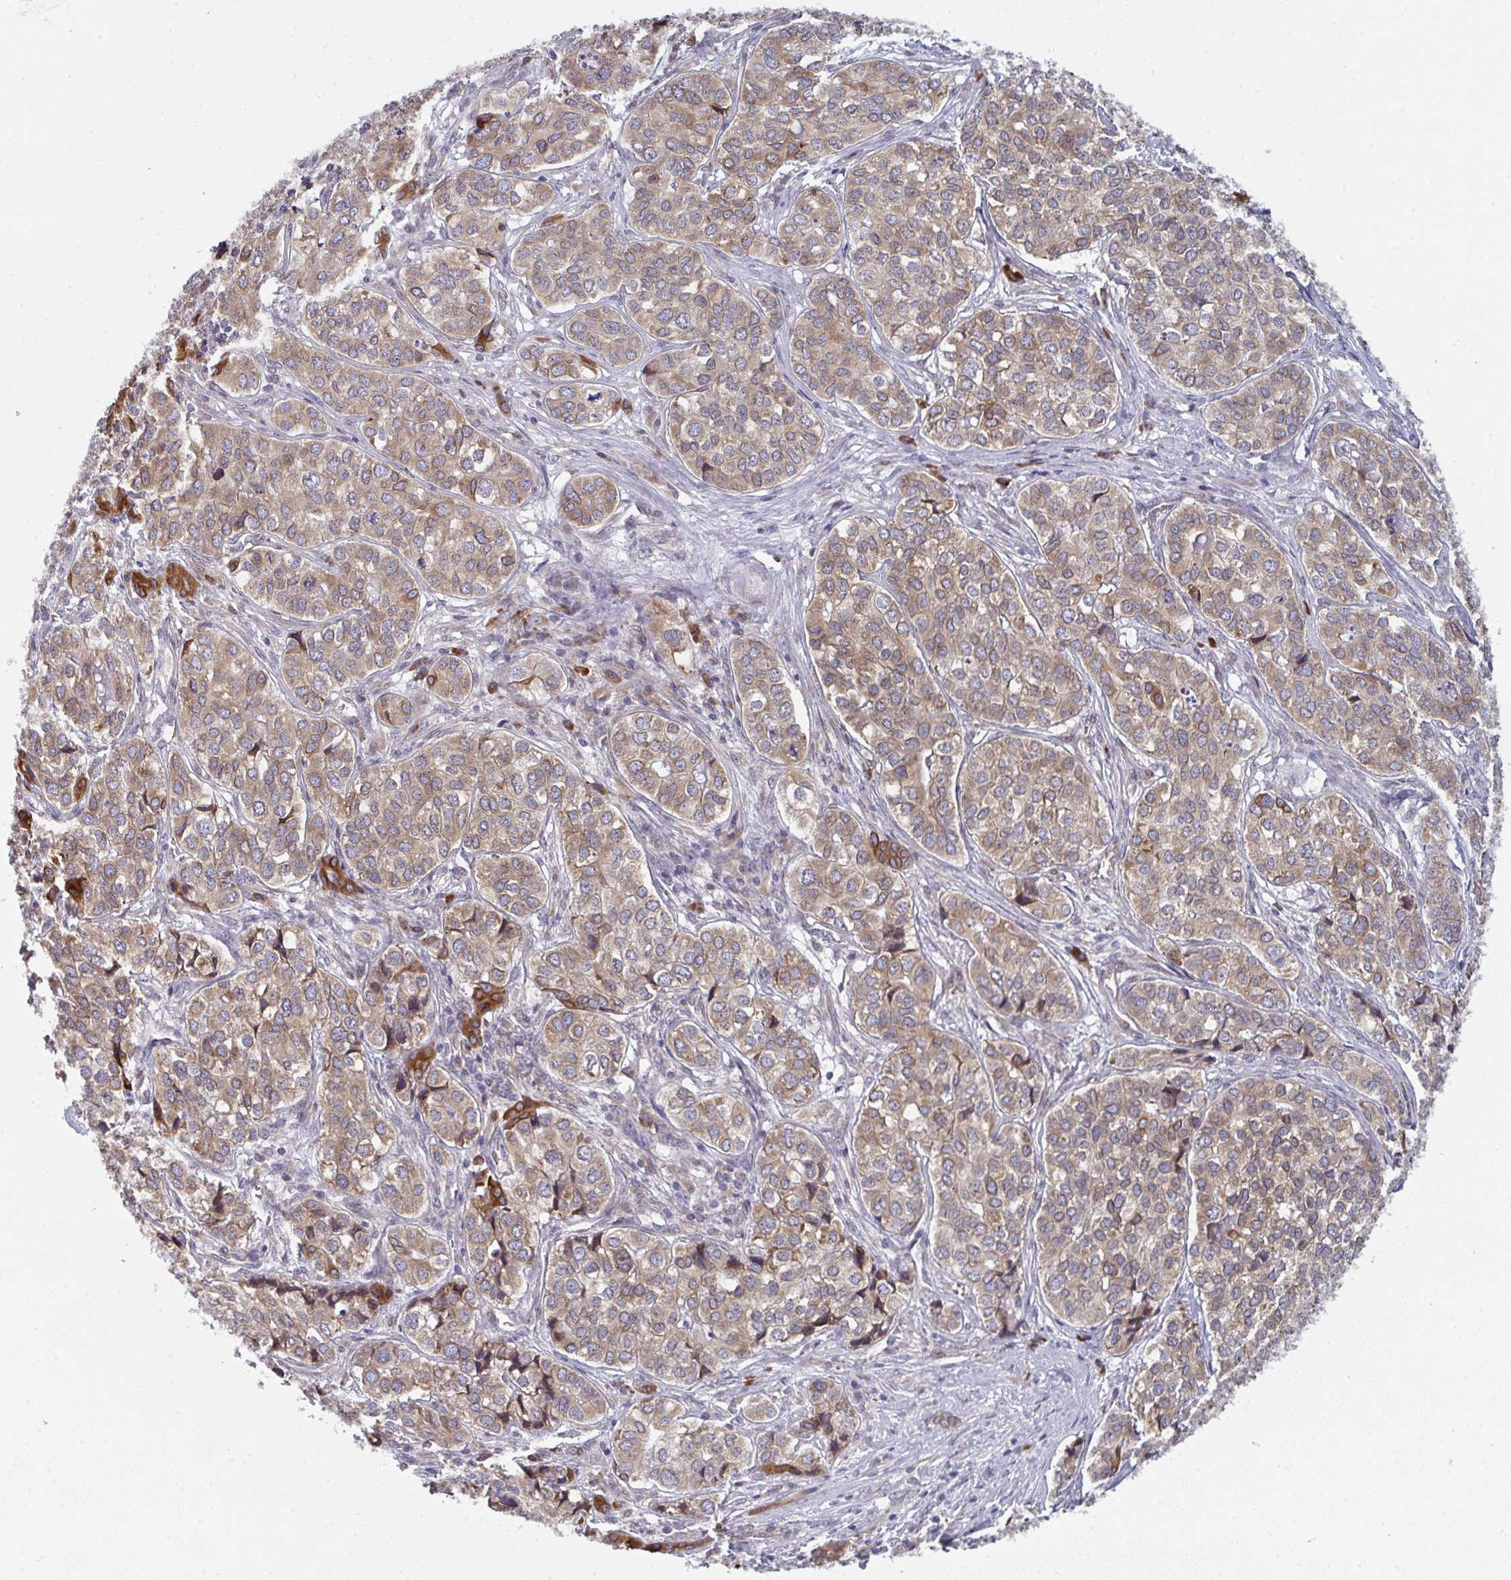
{"staining": {"intensity": "moderate", "quantity": ">75%", "location": "cytoplasmic/membranous"}, "tissue": "liver cancer", "cell_type": "Tumor cells", "image_type": "cancer", "snomed": [{"axis": "morphology", "description": "Cholangiocarcinoma"}, {"axis": "topography", "description": "Liver"}], "caption": "Protein expression analysis of human liver cancer reveals moderate cytoplasmic/membranous expression in approximately >75% of tumor cells. The staining is performed using DAB brown chromogen to label protein expression. The nuclei are counter-stained blue using hematoxylin.", "gene": "LYSMD4", "patient": {"sex": "male", "age": 56}}